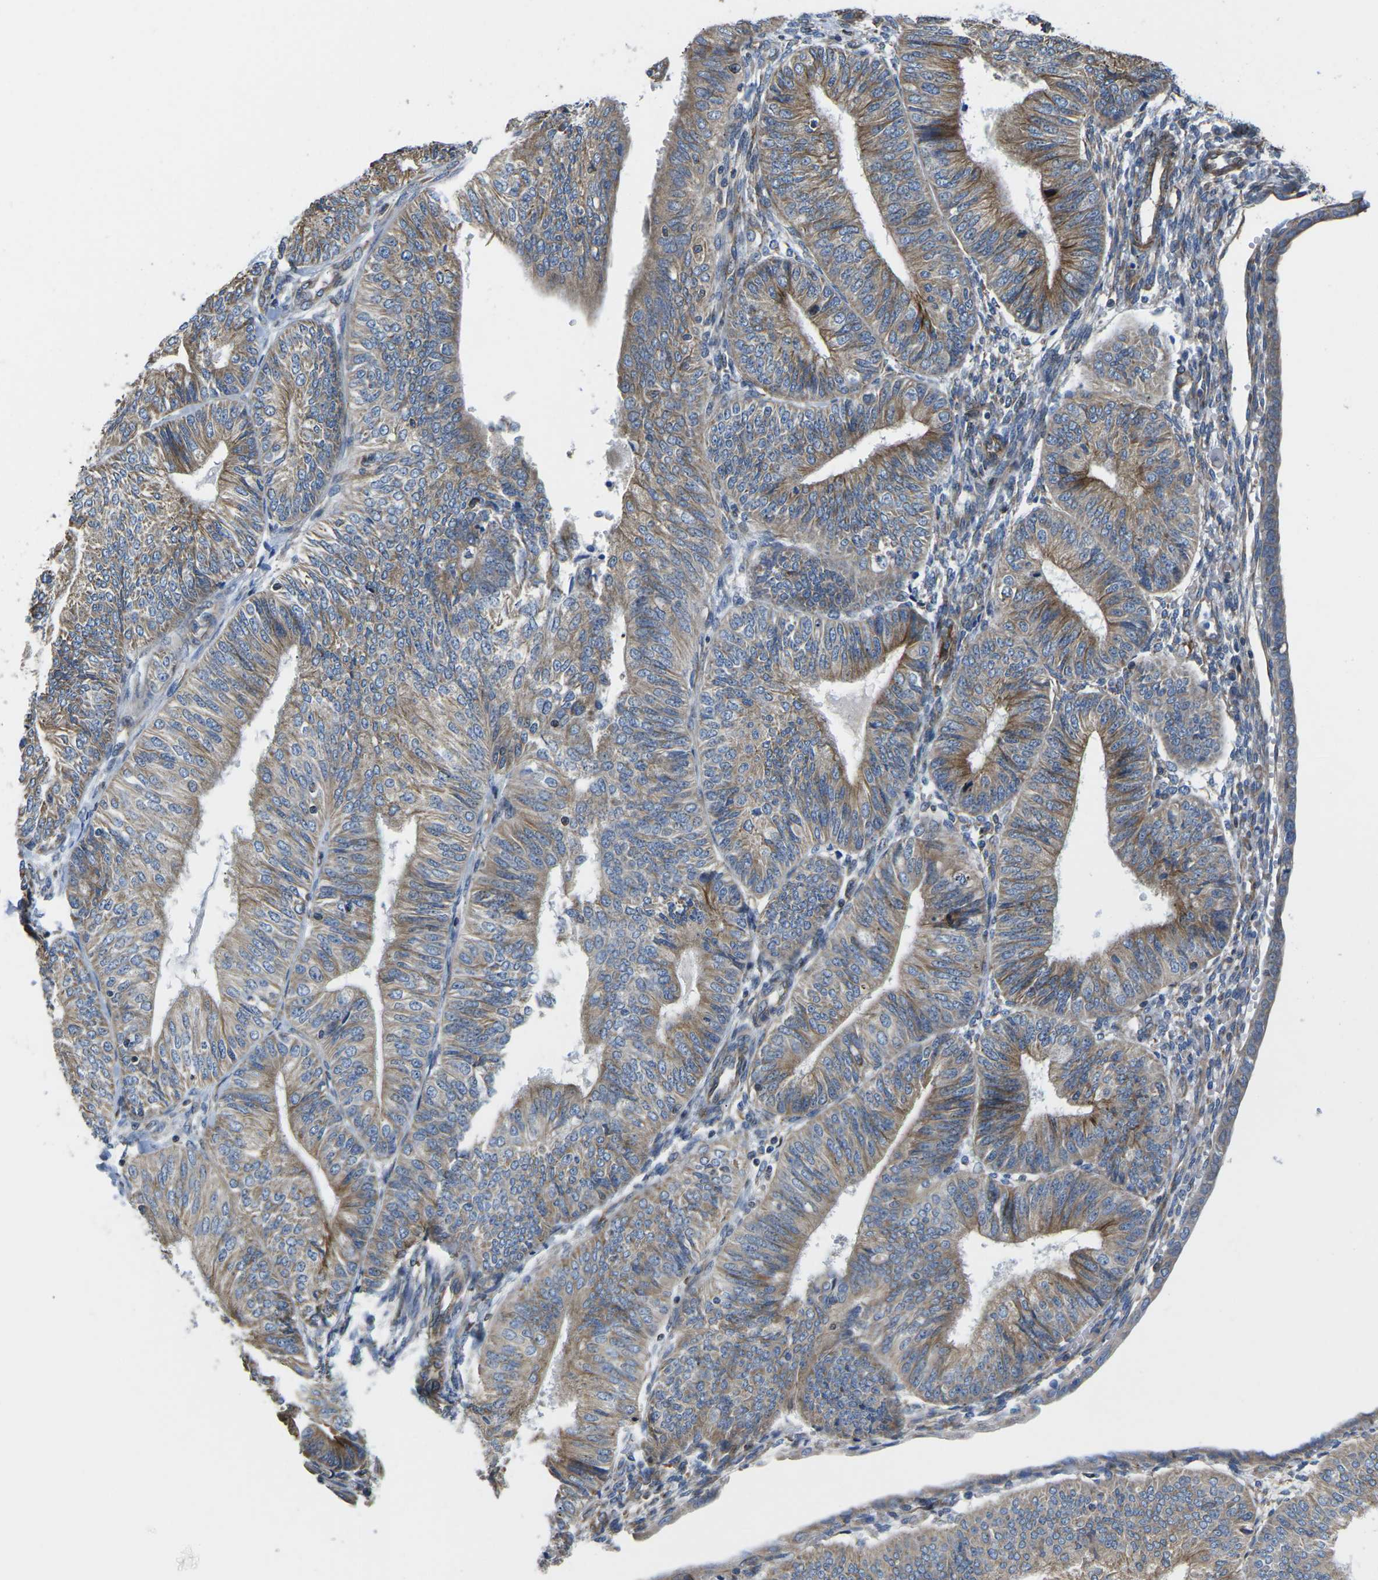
{"staining": {"intensity": "moderate", "quantity": ">75%", "location": "cytoplasmic/membranous"}, "tissue": "endometrial cancer", "cell_type": "Tumor cells", "image_type": "cancer", "snomed": [{"axis": "morphology", "description": "Adenocarcinoma, NOS"}, {"axis": "topography", "description": "Endometrium"}], "caption": "Endometrial adenocarcinoma stained with a protein marker reveals moderate staining in tumor cells.", "gene": "TMEFF2", "patient": {"sex": "female", "age": 58}}